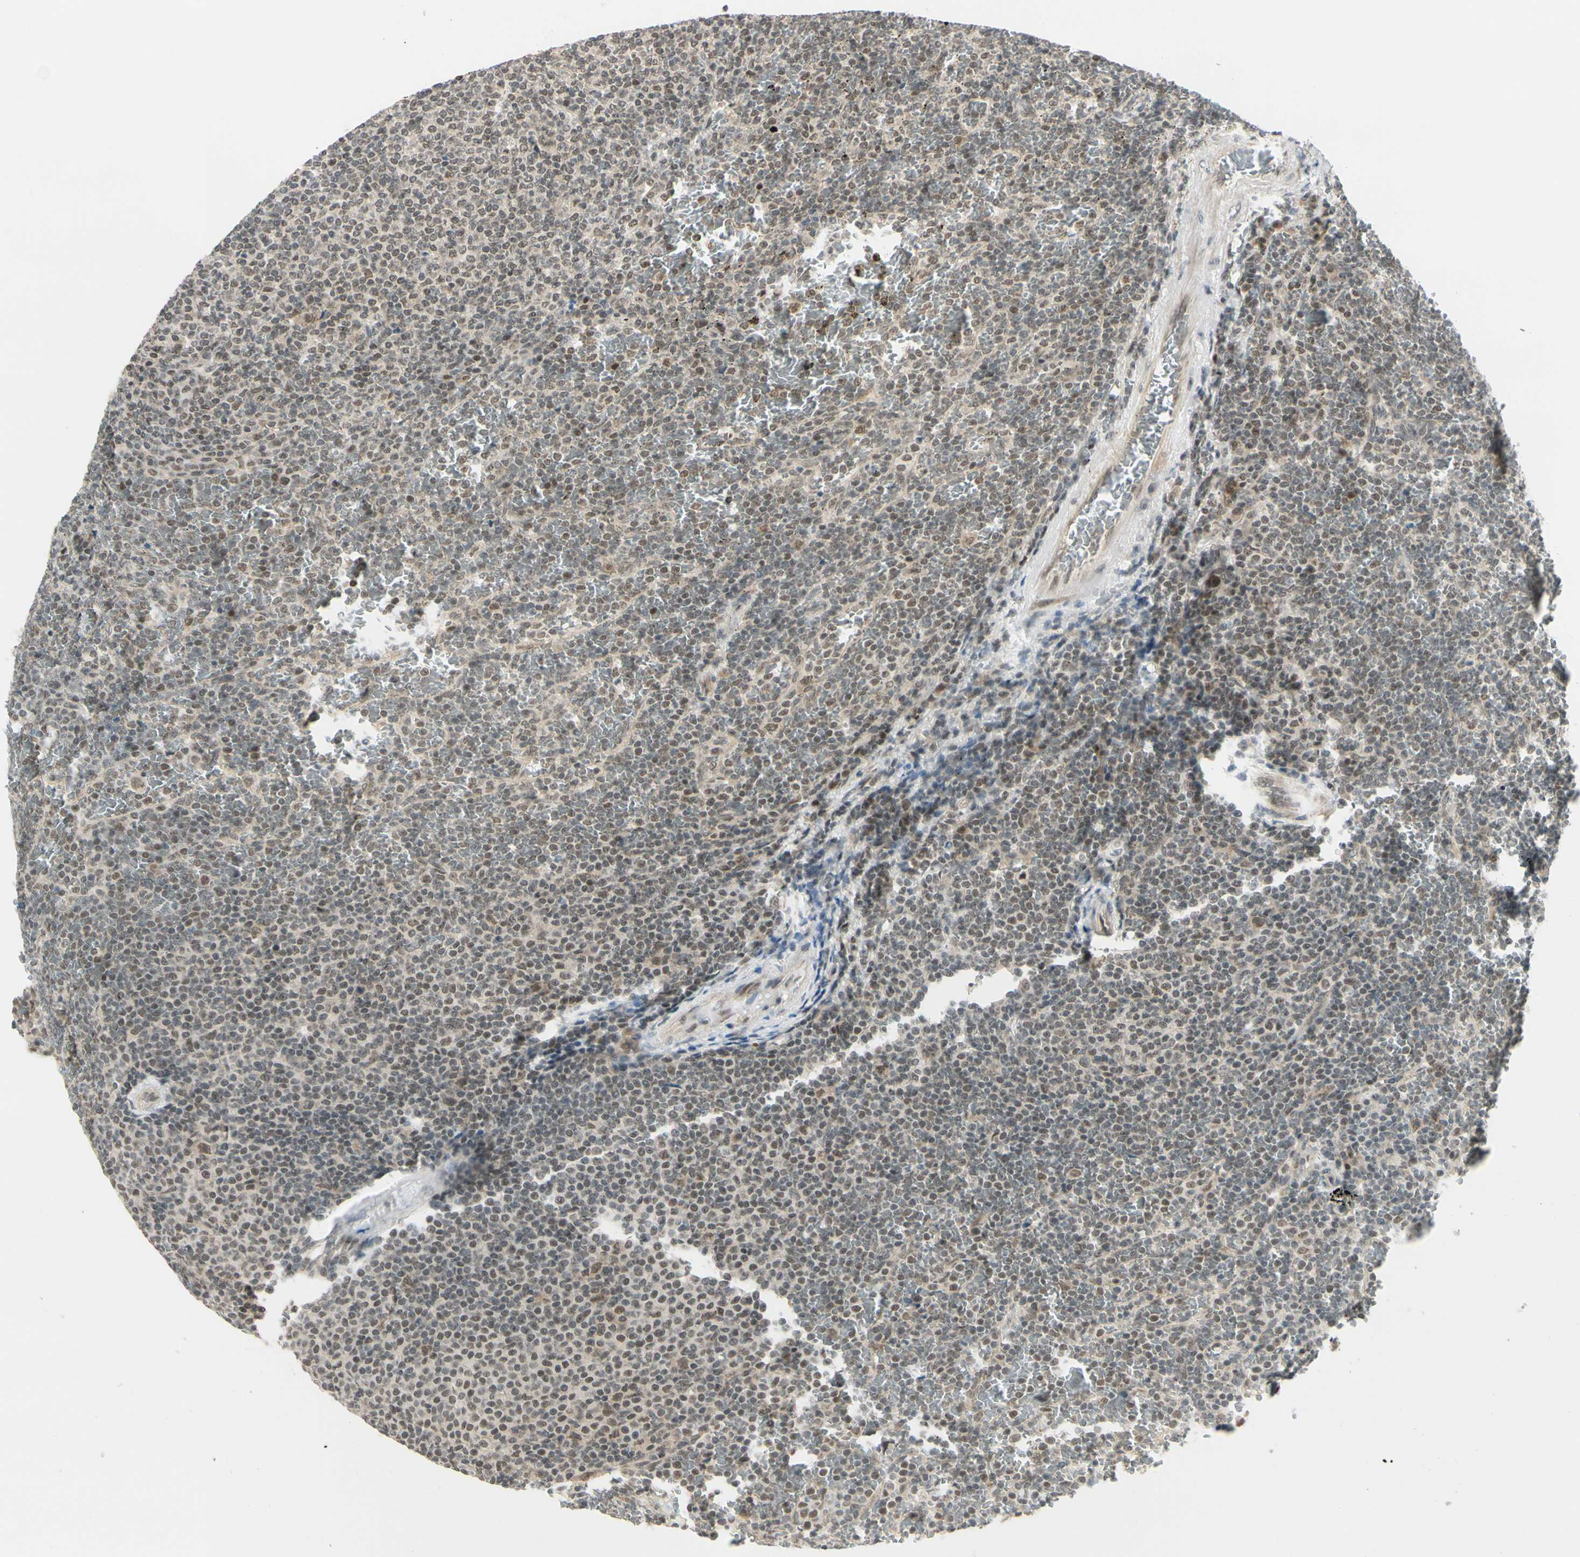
{"staining": {"intensity": "weak", "quantity": "25%-75%", "location": "nuclear"}, "tissue": "lymphoma", "cell_type": "Tumor cells", "image_type": "cancer", "snomed": [{"axis": "morphology", "description": "Malignant lymphoma, non-Hodgkin's type, Low grade"}, {"axis": "topography", "description": "Spleen"}], "caption": "A brown stain highlights weak nuclear staining of a protein in human malignant lymphoma, non-Hodgkin's type (low-grade) tumor cells.", "gene": "BRMS1", "patient": {"sex": "female", "age": 77}}